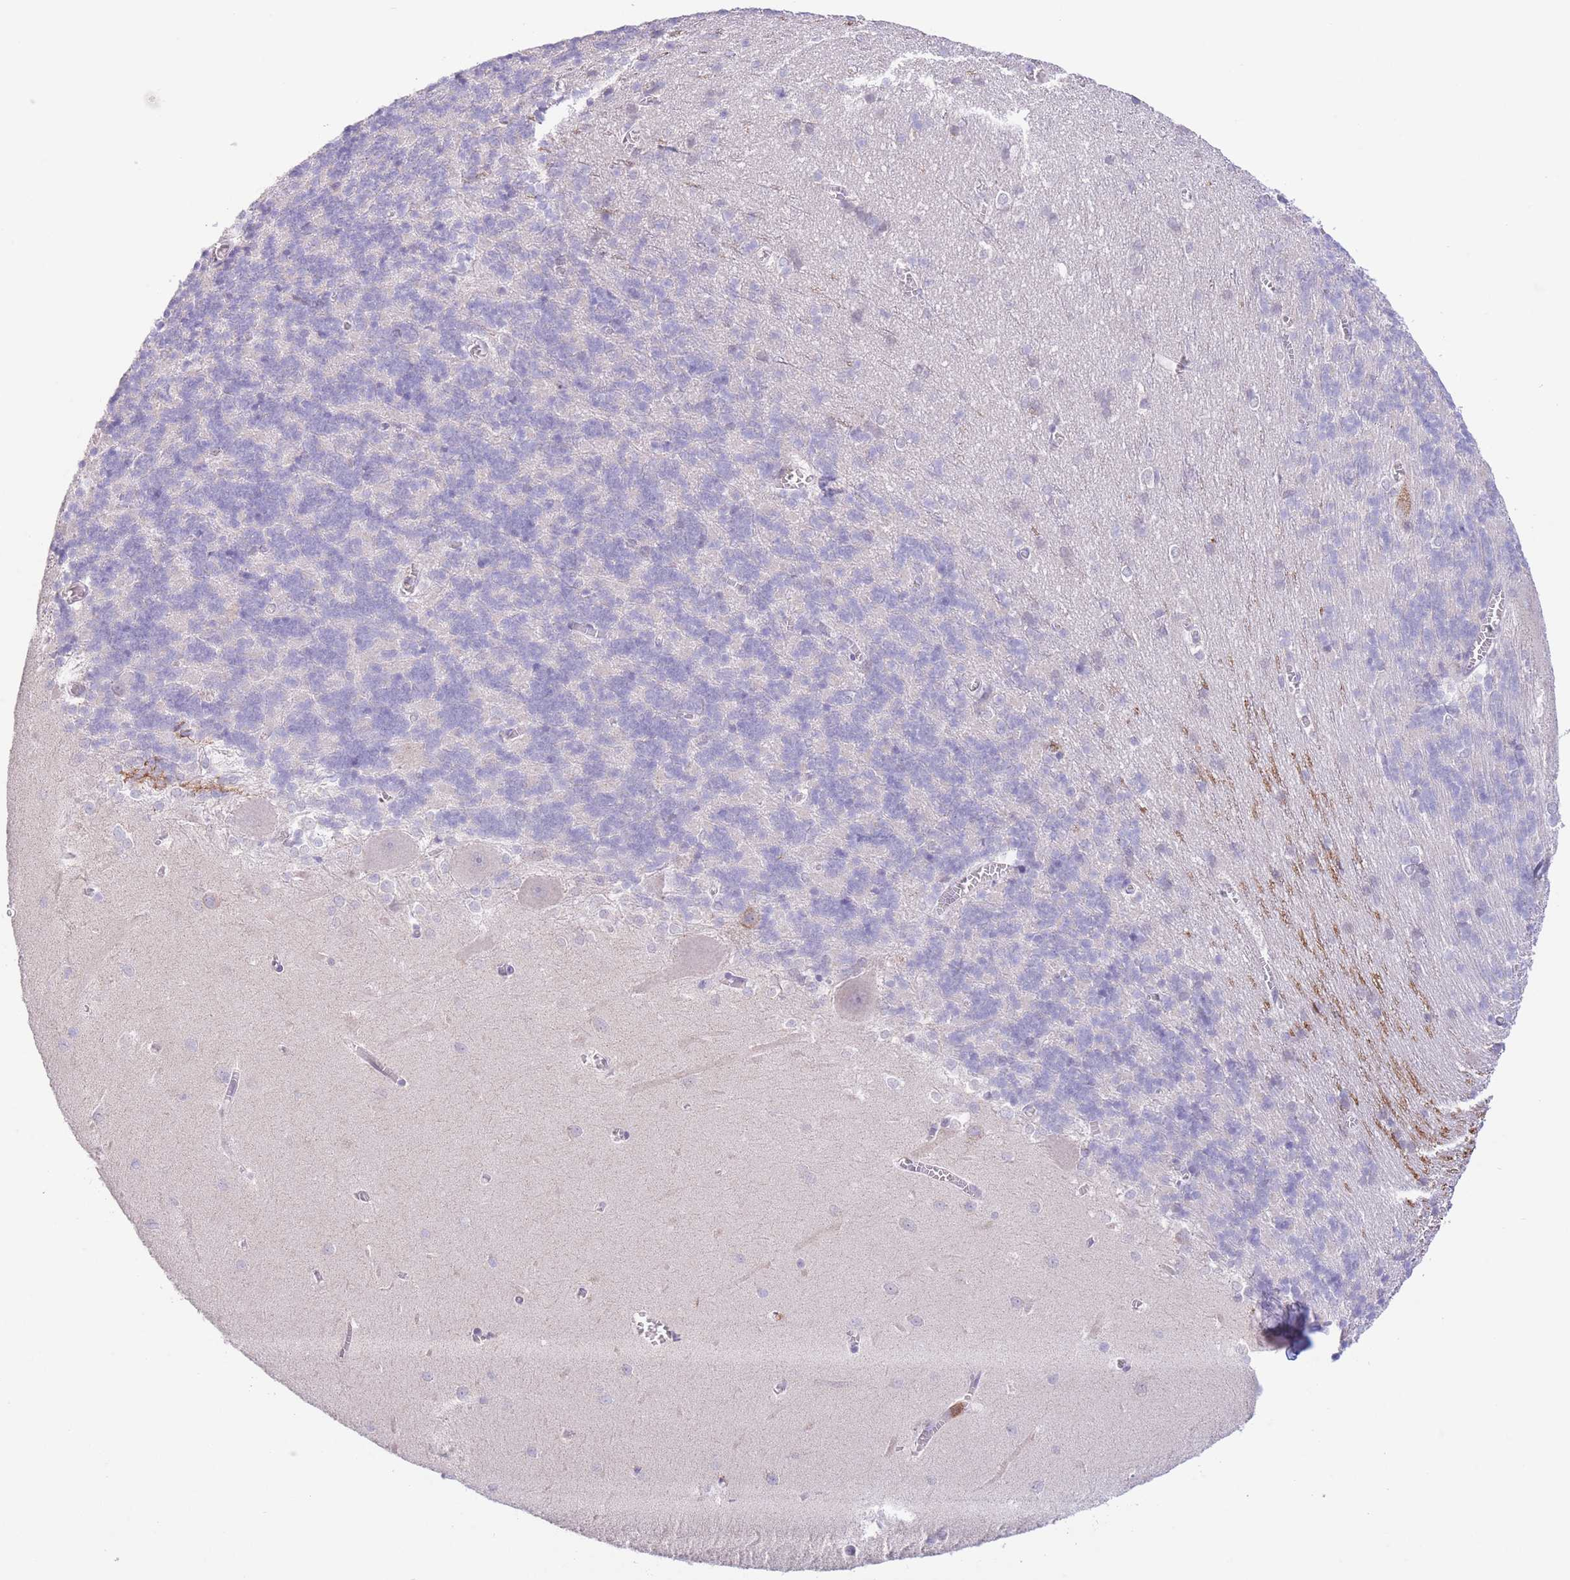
{"staining": {"intensity": "negative", "quantity": "none", "location": "none"}, "tissue": "cerebellum", "cell_type": "Cells in granular layer", "image_type": "normal", "snomed": [{"axis": "morphology", "description": "Normal tissue, NOS"}, {"axis": "topography", "description": "Cerebellum"}], "caption": "DAB immunohistochemical staining of unremarkable cerebellum reveals no significant positivity in cells in granular layer. (Brightfield microscopy of DAB immunohistochemistry (IHC) at high magnification).", "gene": "LCLAT1", "patient": {"sex": "male", "age": 37}}